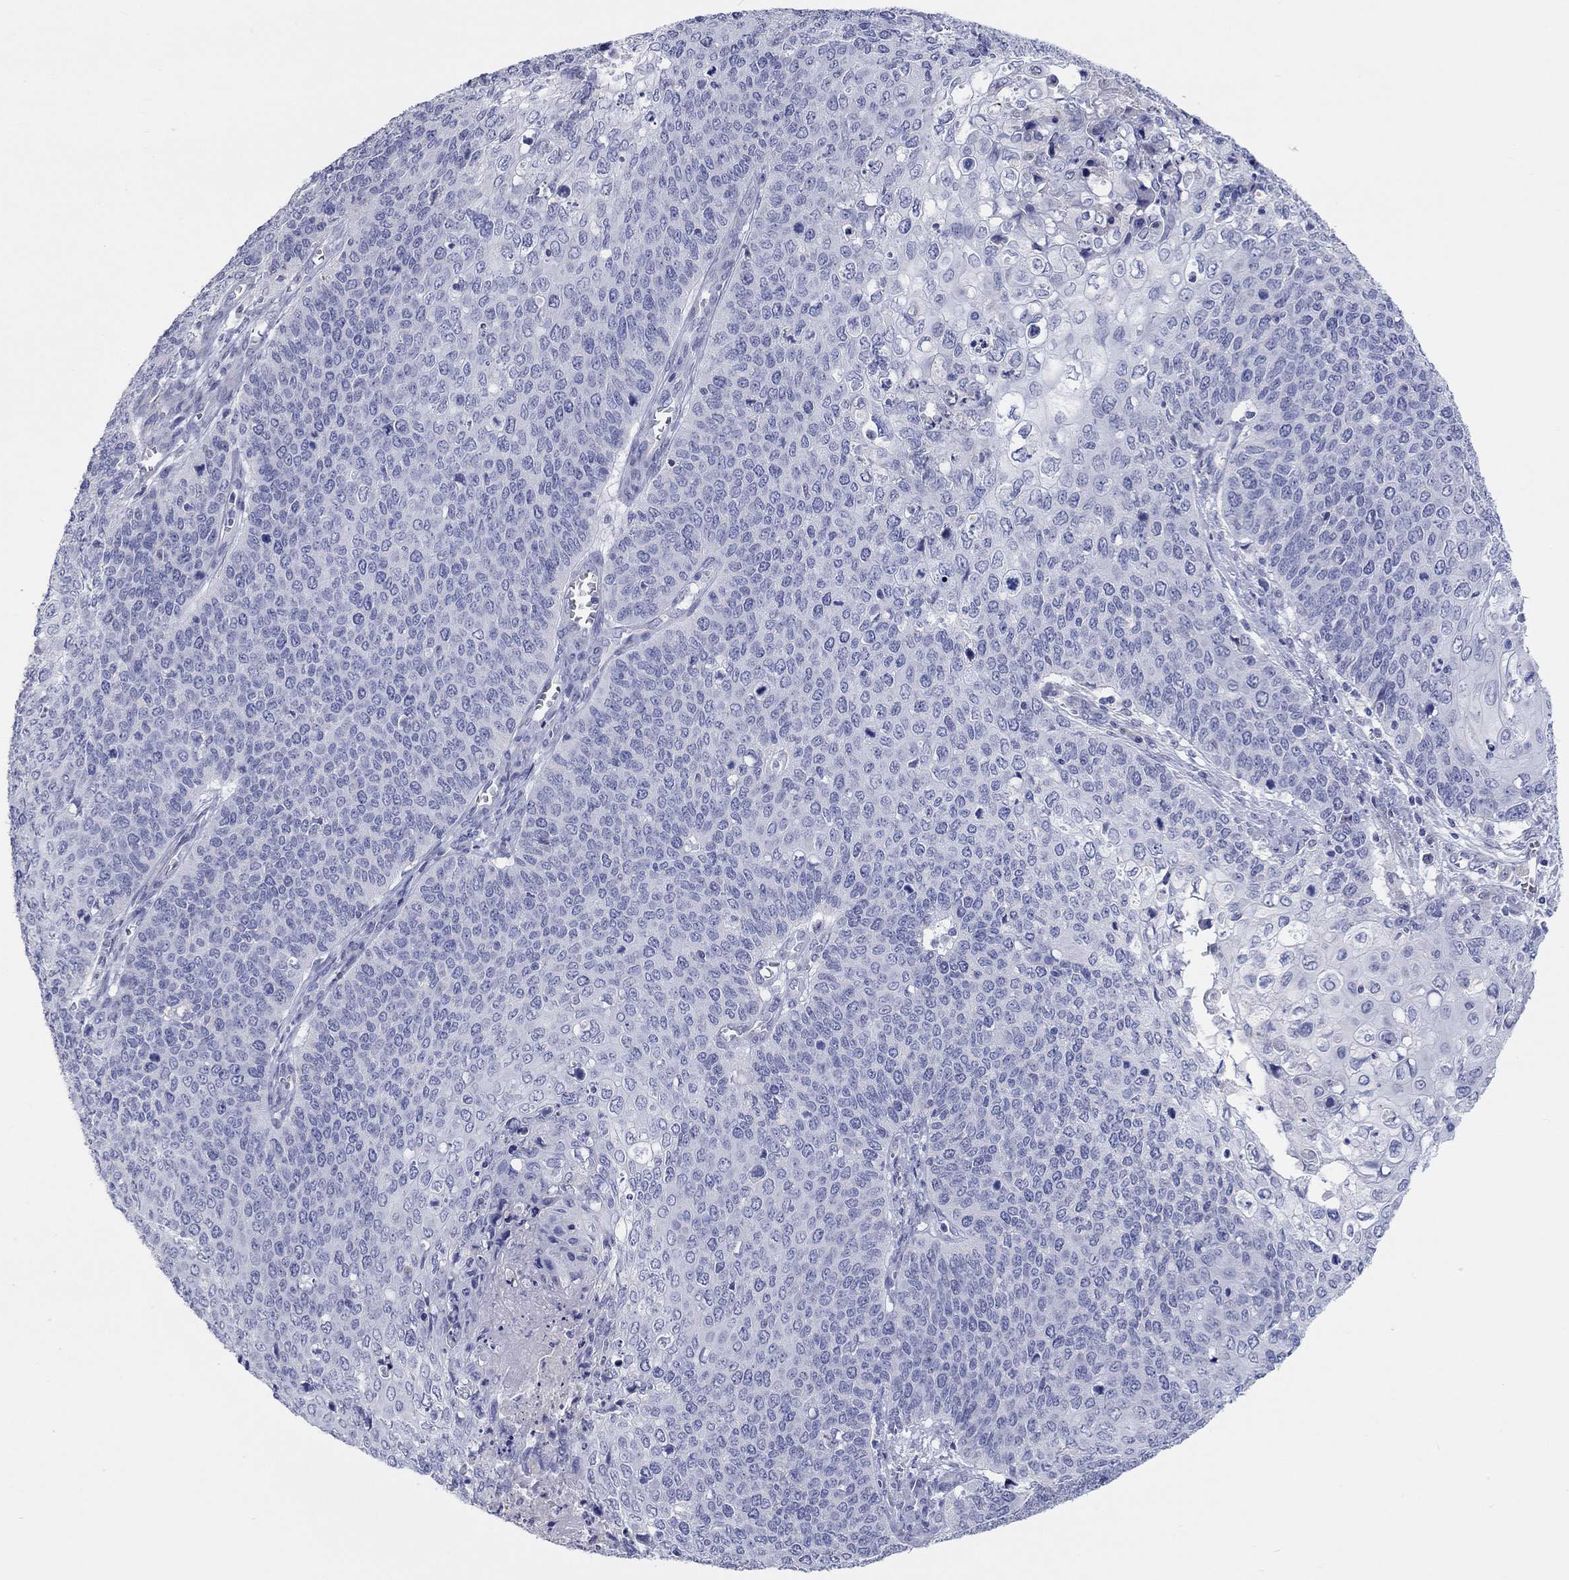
{"staining": {"intensity": "negative", "quantity": "none", "location": "none"}, "tissue": "cervical cancer", "cell_type": "Tumor cells", "image_type": "cancer", "snomed": [{"axis": "morphology", "description": "Squamous cell carcinoma, NOS"}, {"axis": "topography", "description": "Cervix"}], "caption": "The immunohistochemistry (IHC) image has no significant expression in tumor cells of cervical cancer tissue. (Stains: DAB IHC with hematoxylin counter stain, Microscopy: brightfield microscopy at high magnification).", "gene": "LRRC4C", "patient": {"sex": "female", "age": 39}}